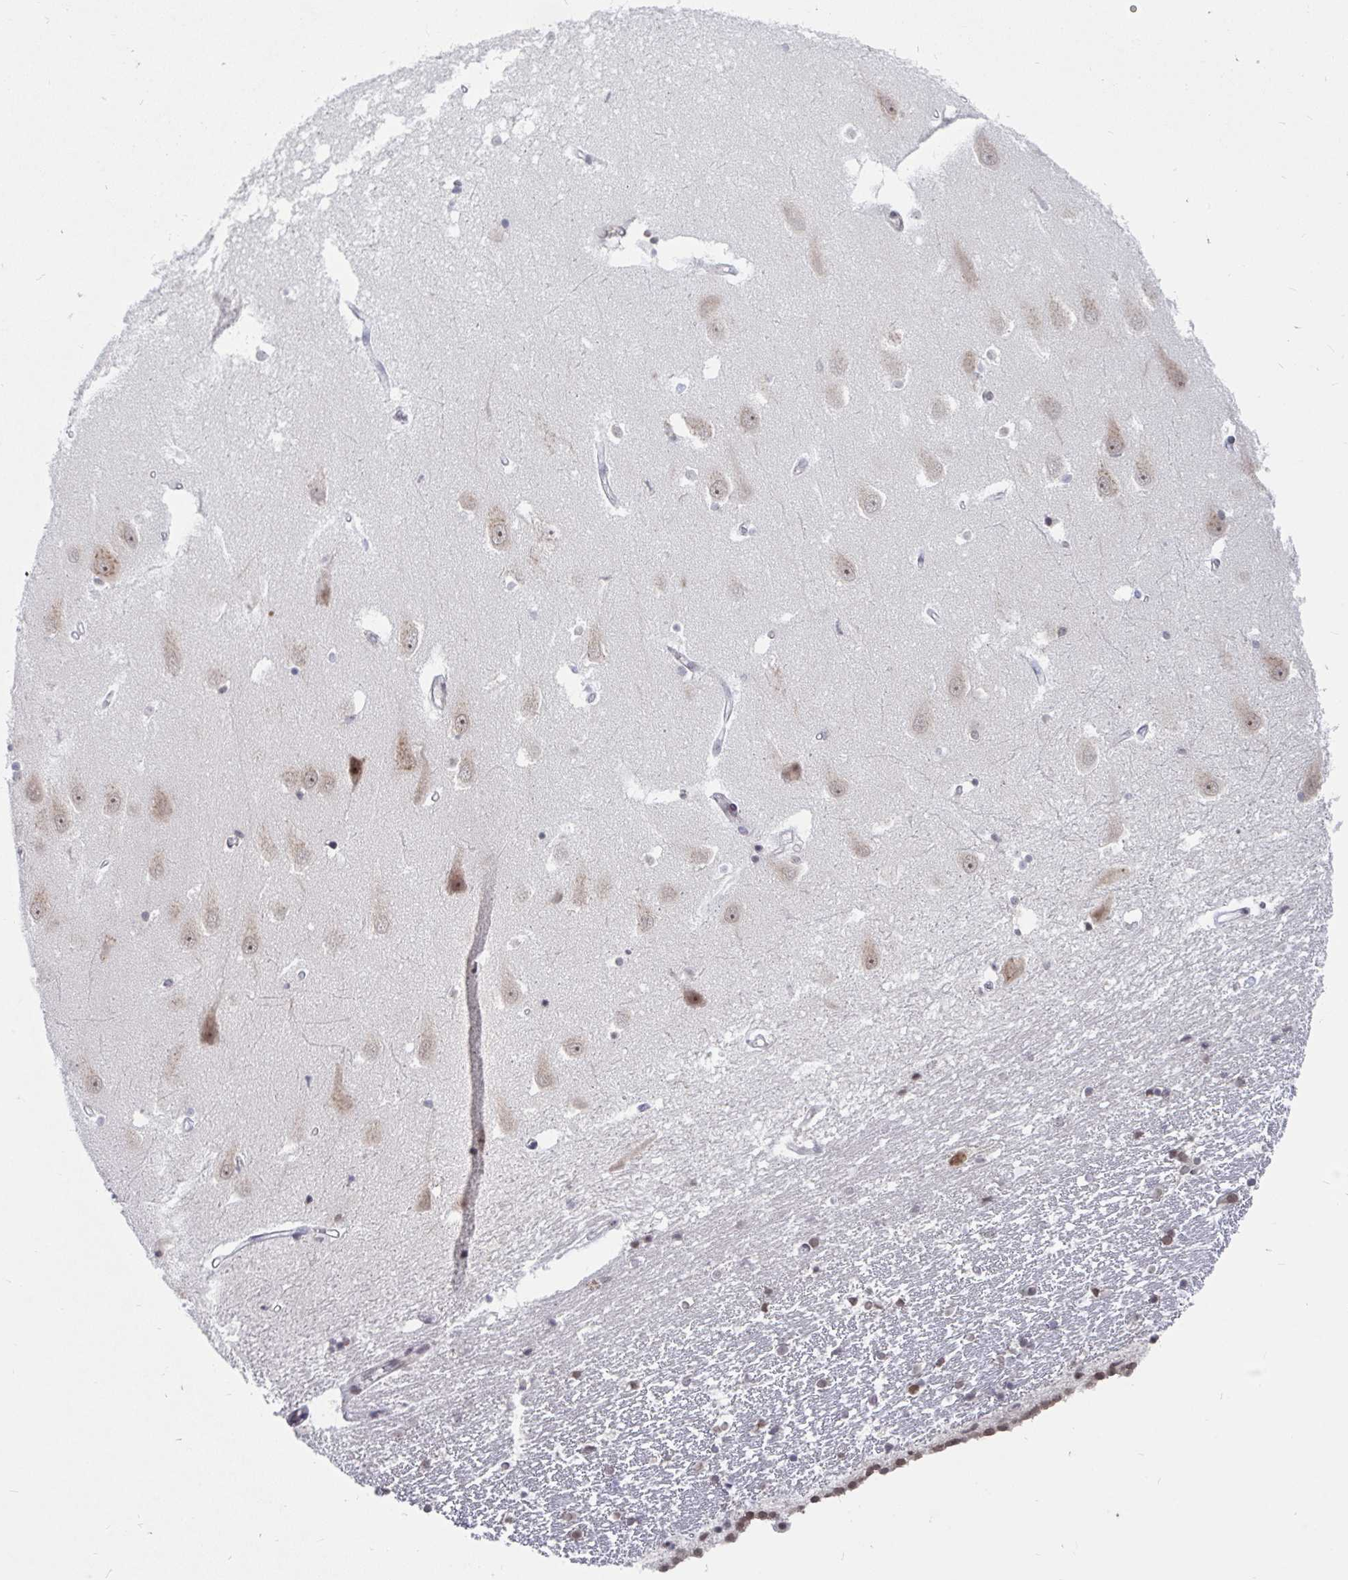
{"staining": {"intensity": "moderate", "quantity": "<25%", "location": "nuclear"}, "tissue": "hippocampus", "cell_type": "Glial cells", "image_type": "normal", "snomed": [{"axis": "morphology", "description": "Normal tissue, NOS"}, {"axis": "topography", "description": "Hippocampus"}], "caption": "Immunohistochemistry (IHC) histopathology image of normal hippocampus: human hippocampus stained using IHC shows low levels of moderate protein expression localized specifically in the nuclear of glial cells, appearing as a nuclear brown color.", "gene": "TRIP12", "patient": {"sex": "male", "age": 63}}